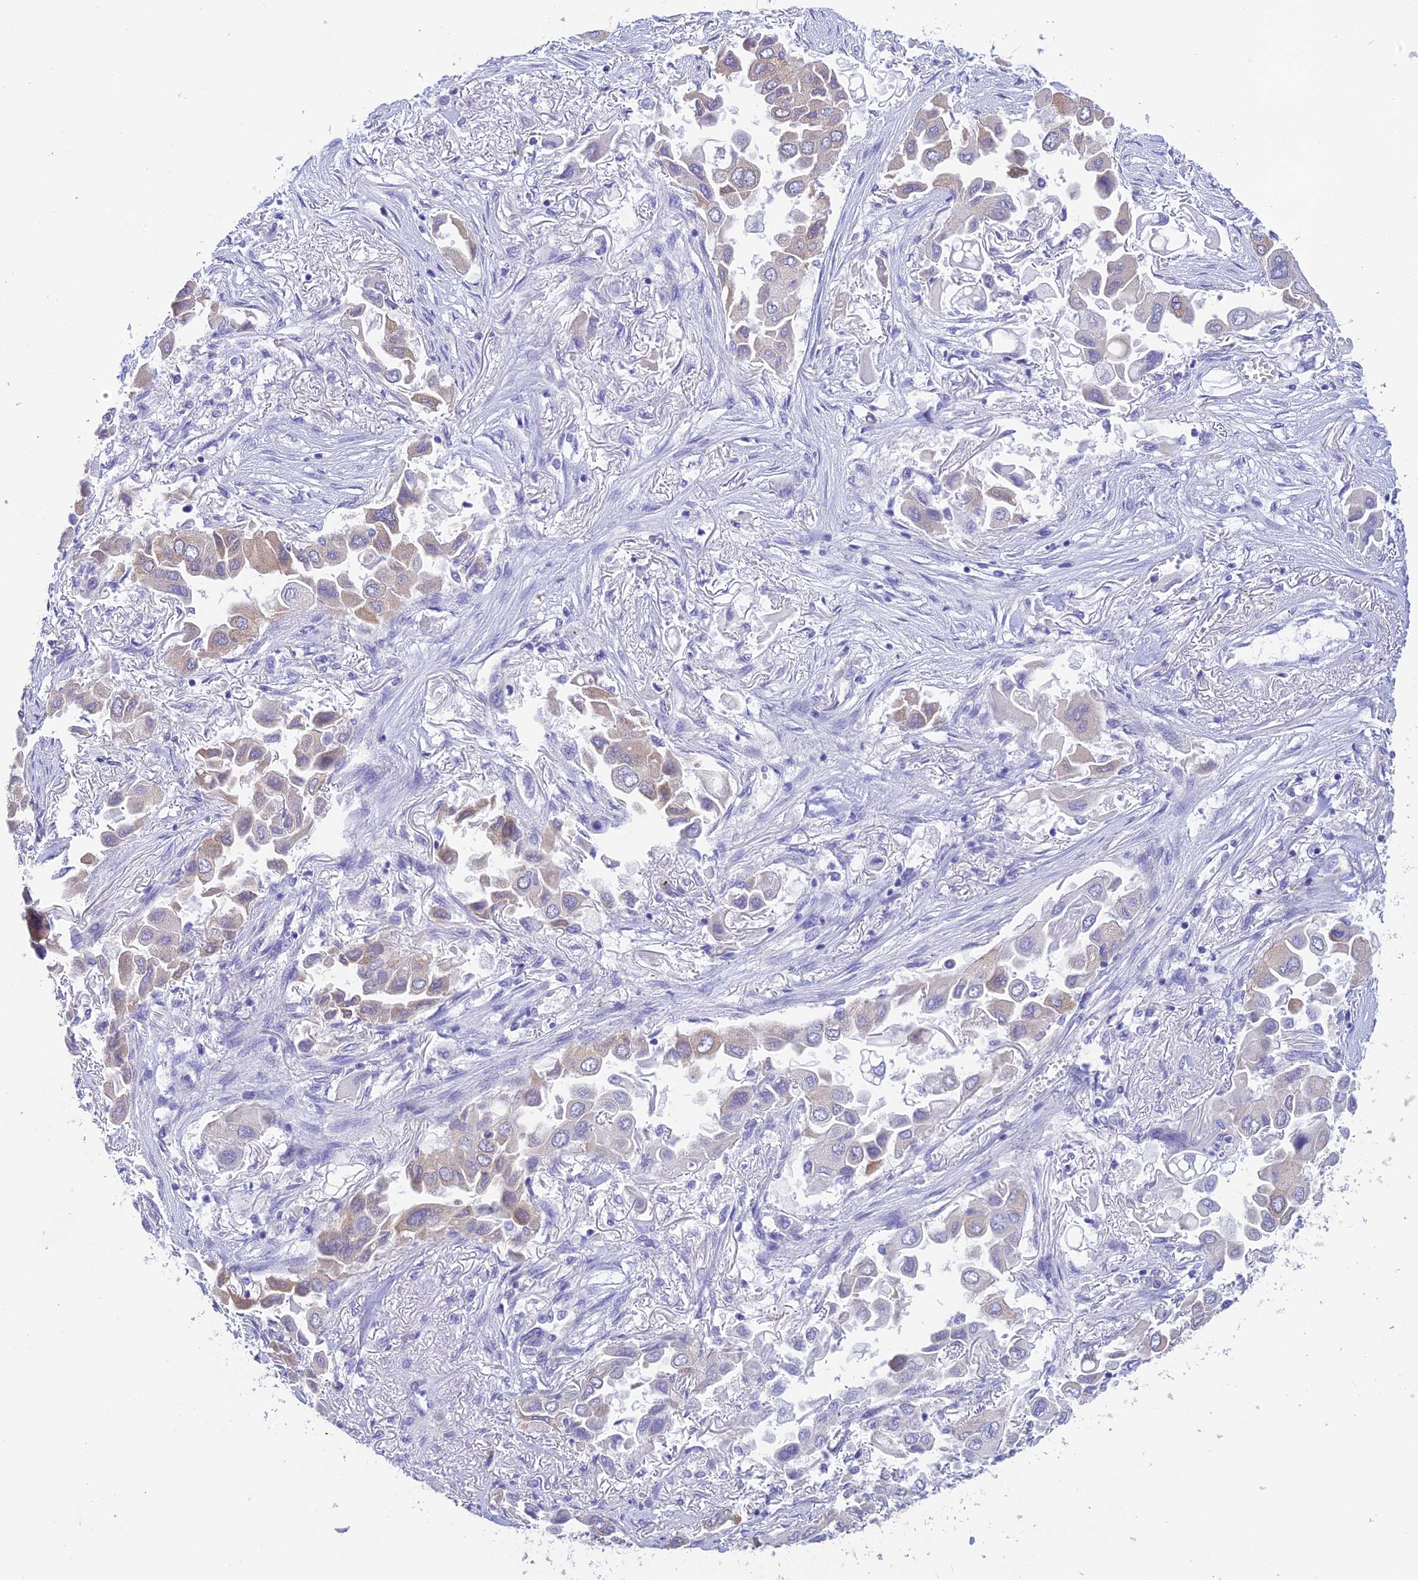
{"staining": {"intensity": "negative", "quantity": "none", "location": "none"}, "tissue": "lung cancer", "cell_type": "Tumor cells", "image_type": "cancer", "snomed": [{"axis": "morphology", "description": "Adenocarcinoma, NOS"}, {"axis": "topography", "description": "Lung"}], "caption": "Human lung cancer (adenocarcinoma) stained for a protein using immunohistochemistry exhibits no staining in tumor cells.", "gene": "HSD17B2", "patient": {"sex": "female", "age": 76}}